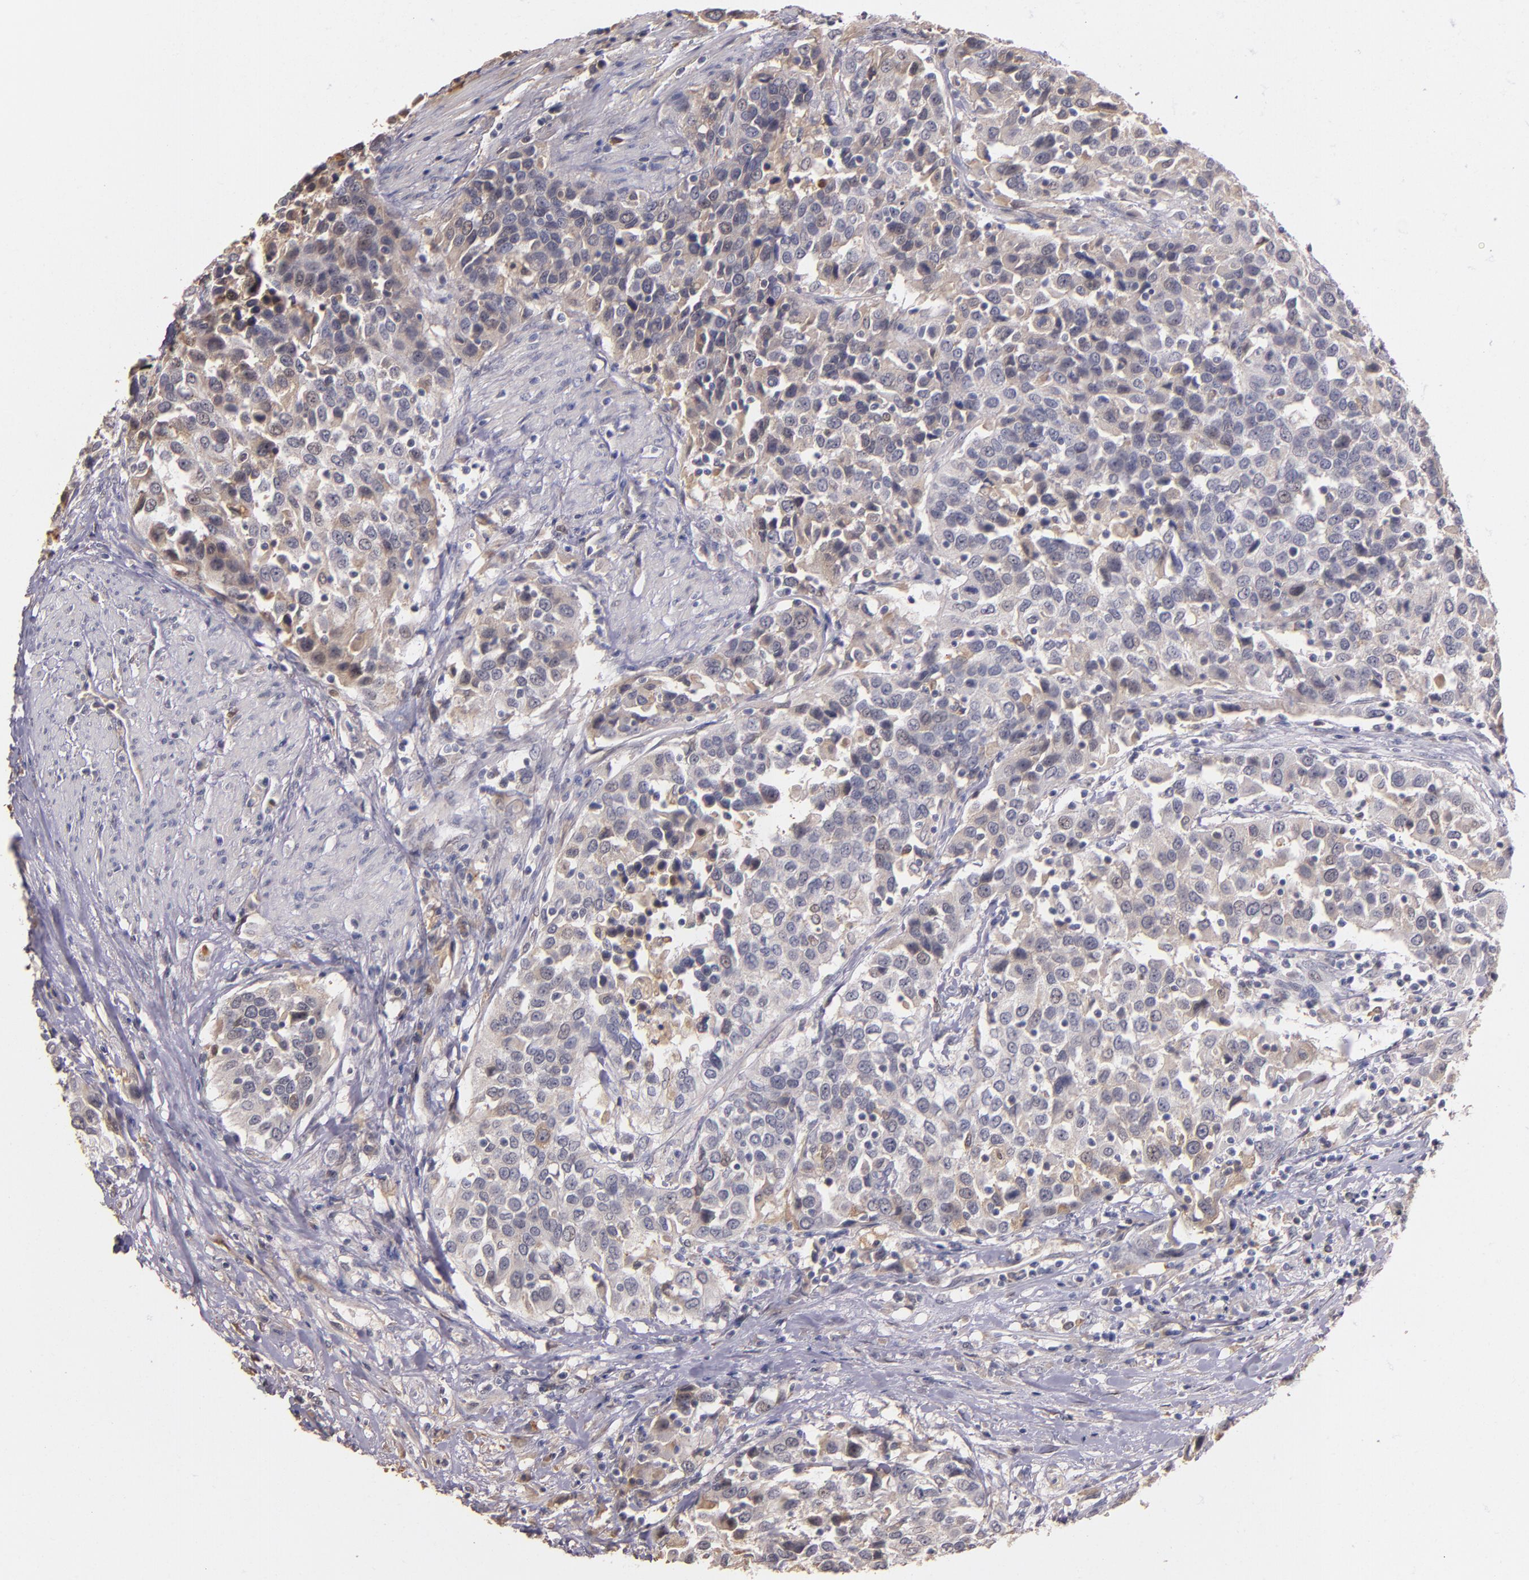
{"staining": {"intensity": "weak", "quantity": "25%-75%", "location": "cytoplasmic/membranous"}, "tissue": "urothelial cancer", "cell_type": "Tumor cells", "image_type": "cancer", "snomed": [{"axis": "morphology", "description": "Urothelial carcinoma, High grade"}, {"axis": "topography", "description": "Urinary bladder"}], "caption": "Human urothelial cancer stained with a protein marker exhibits weak staining in tumor cells.", "gene": "PTS", "patient": {"sex": "female", "age": 80}}